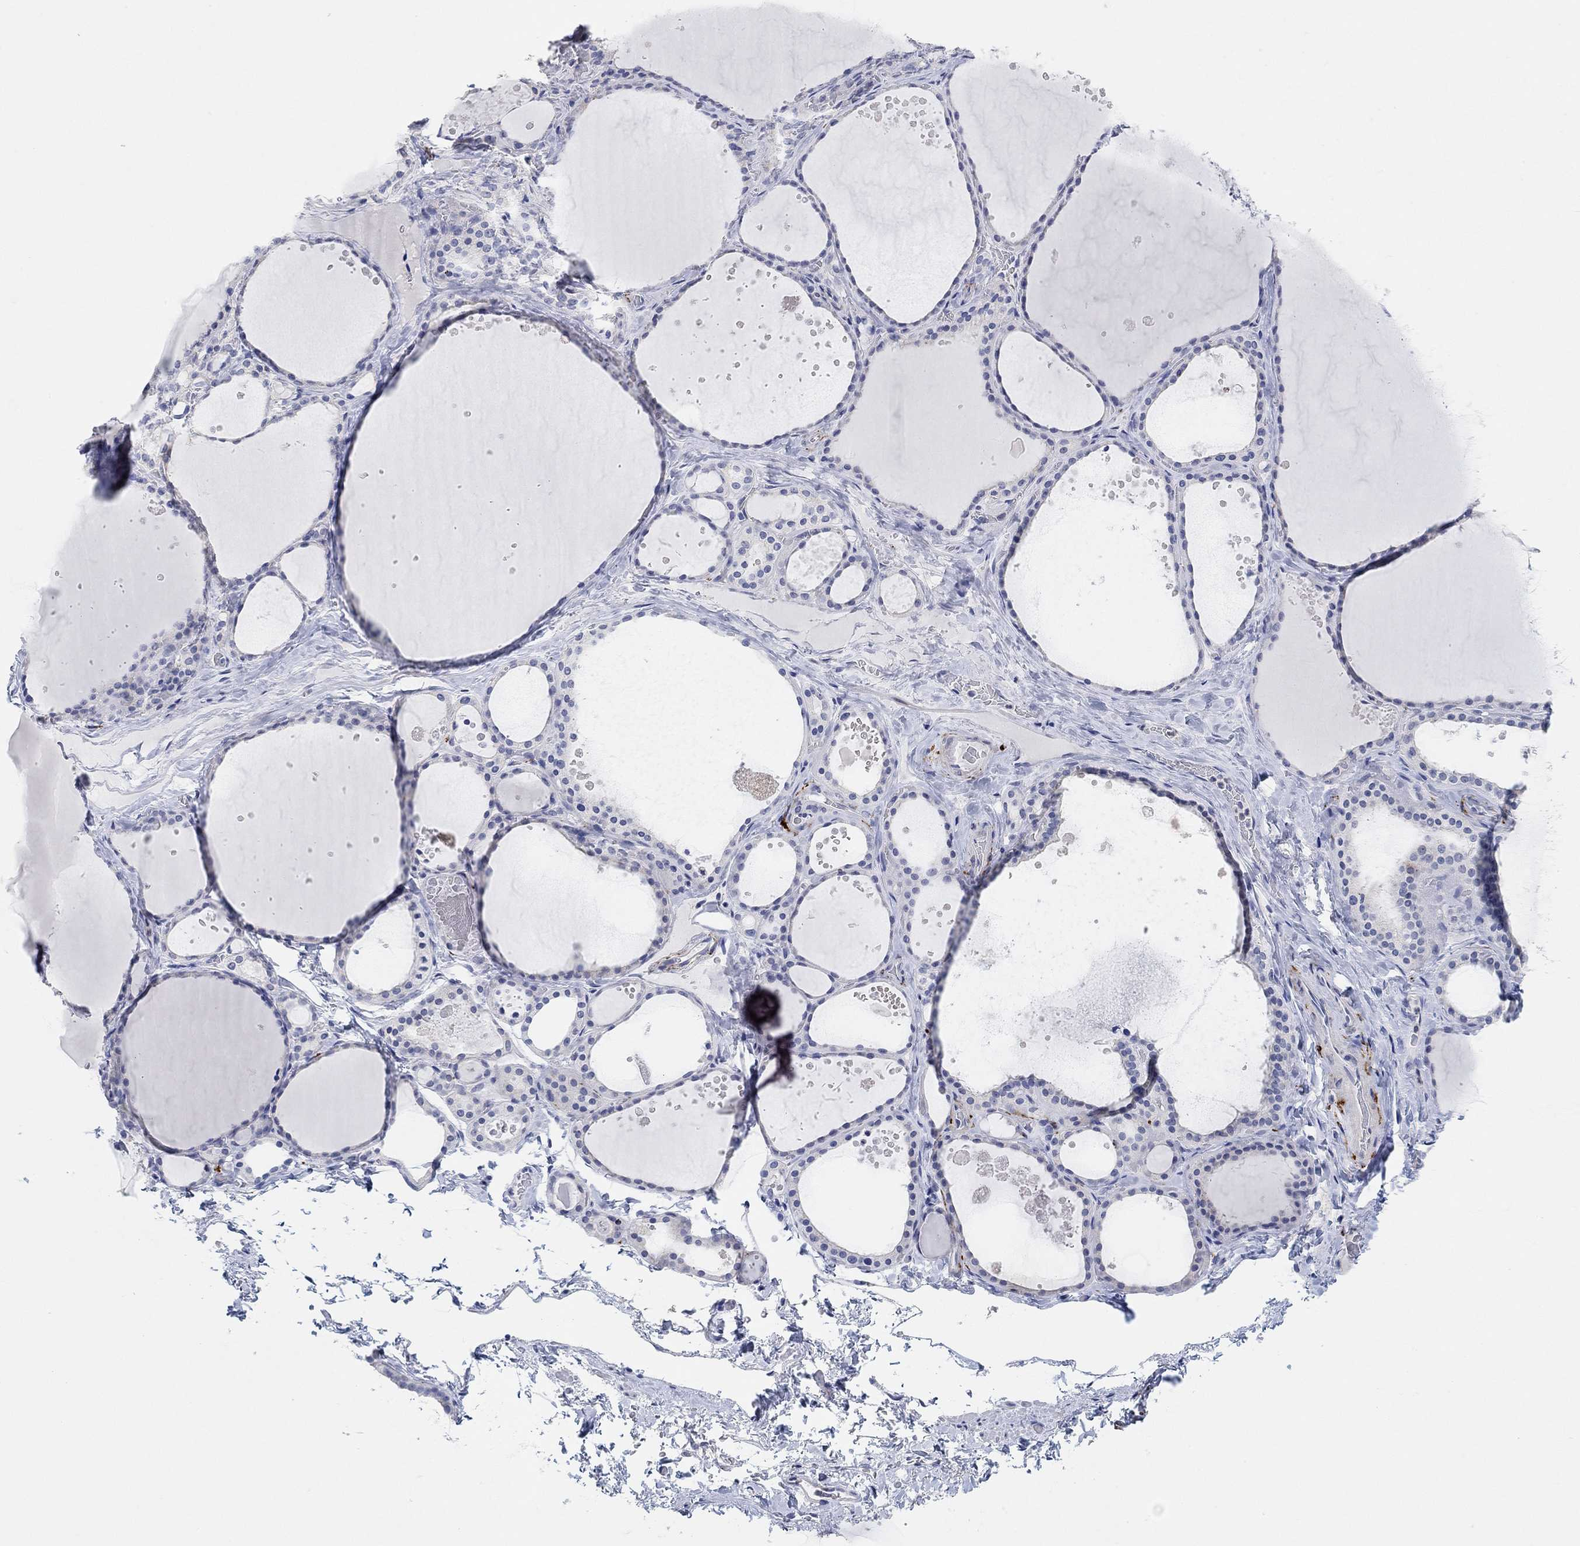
{"staining": {"intensity": "negative", "quantity": "none", "location": "none"}, "tissue": "thyroid gland", "cell_type": "Glandular cells", "image_type": "normal", "snomed": [{"axis": "morphology", "description": "Normal tissue, NOS"}, {"axis": "topography", "description": "Thyroid gland"}], "caption": "The image exhibits no staining of glandular cells in normal thyroid gland.", "gene": "VAT1L", "patient": {"sex": "male", "age": 63}}